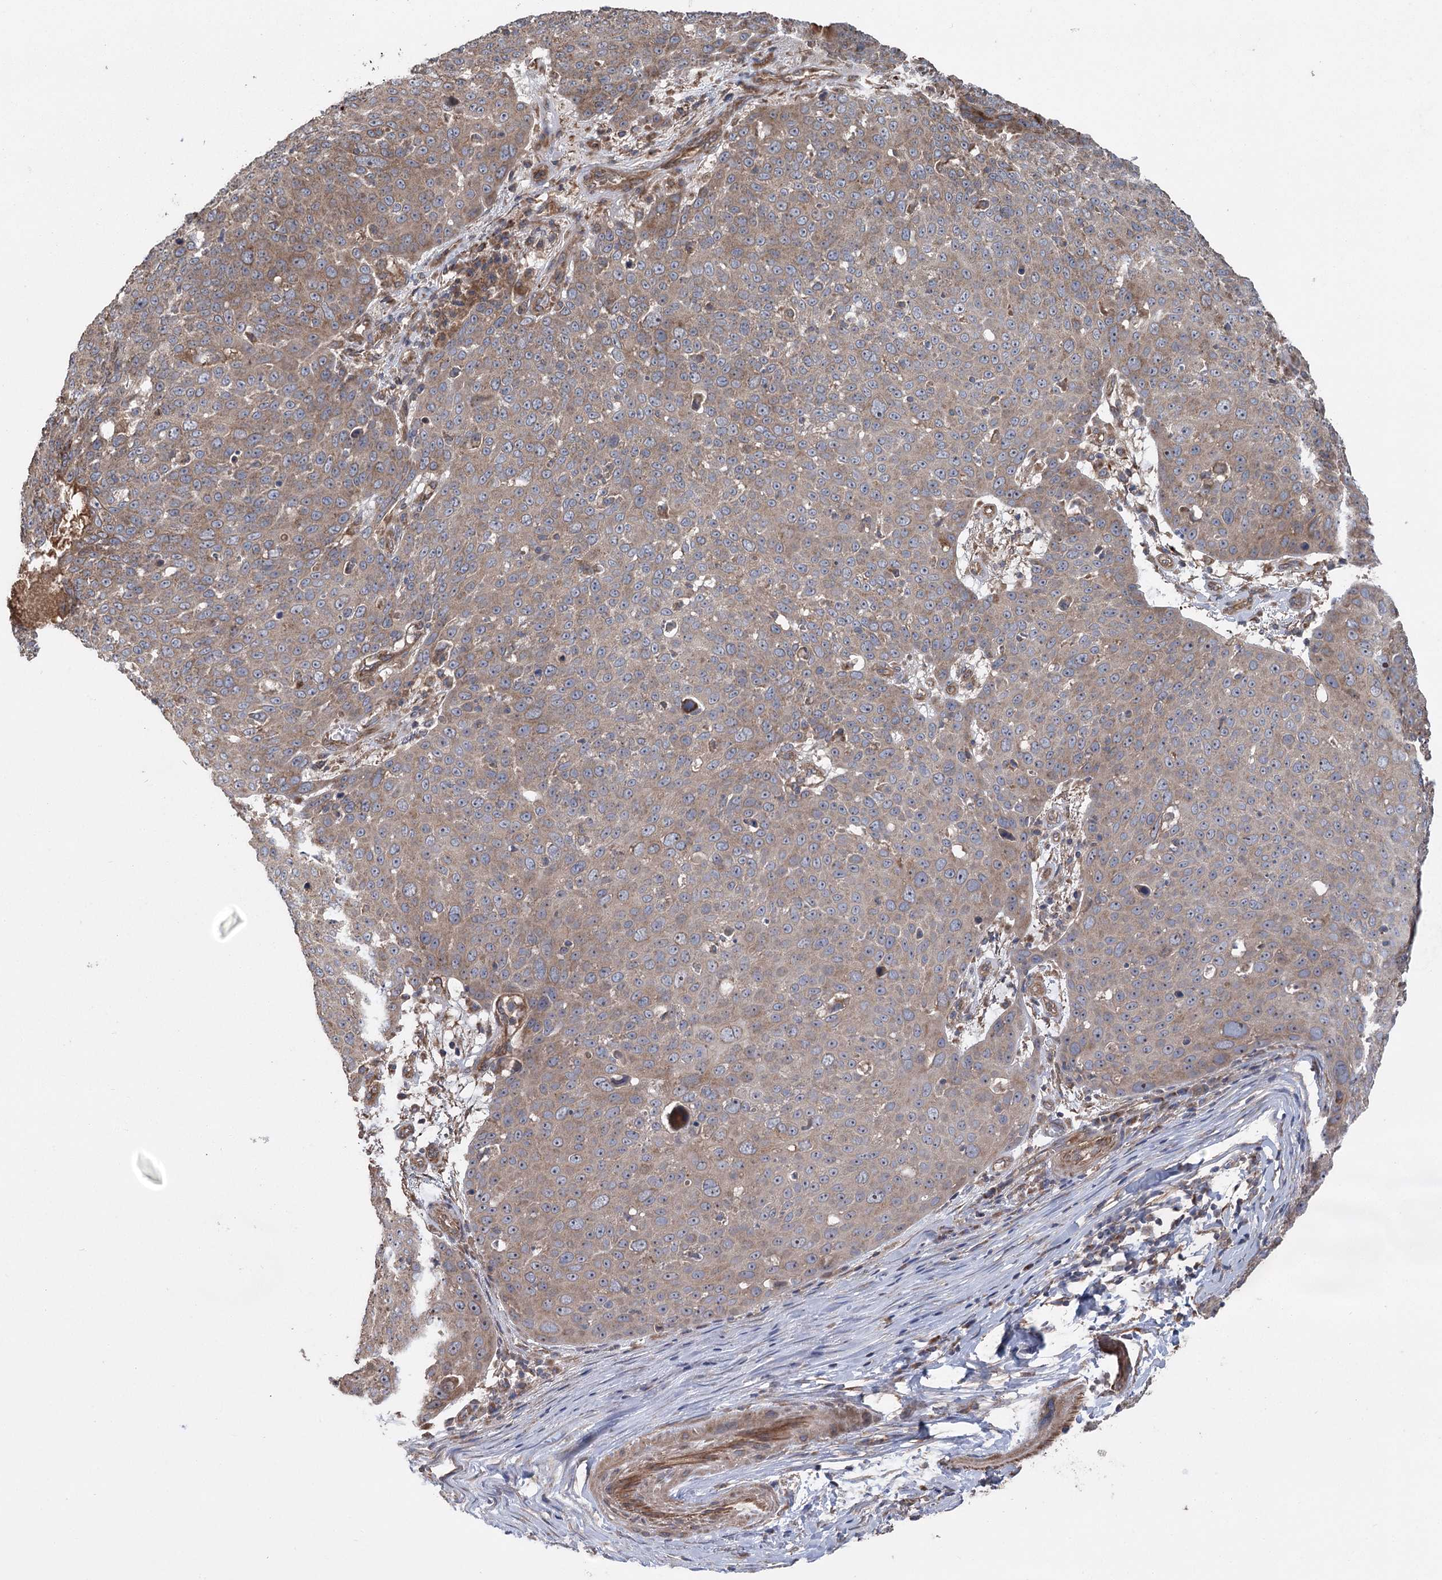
{"staining": {"intensity": "moderate", "quantity": ">75%", "location": "cytoplasmic/membranous"}, "tissue": "skin cancer", "cell_type": "Tumor cells", "image_type": "cancer", "snomed": [{"axis": "morphology", "description": "Squamous cell carcinoma, NOS"}, {"axis": "topography", "description": "Skin"}], "caption": "This is an image of IHC staining of skin cancer, which shows moderate expression in the cytoplasmic/membranous of tumor cells.", "gene": "RWDD4", "patient": {"sex": "male", "age": 71}}